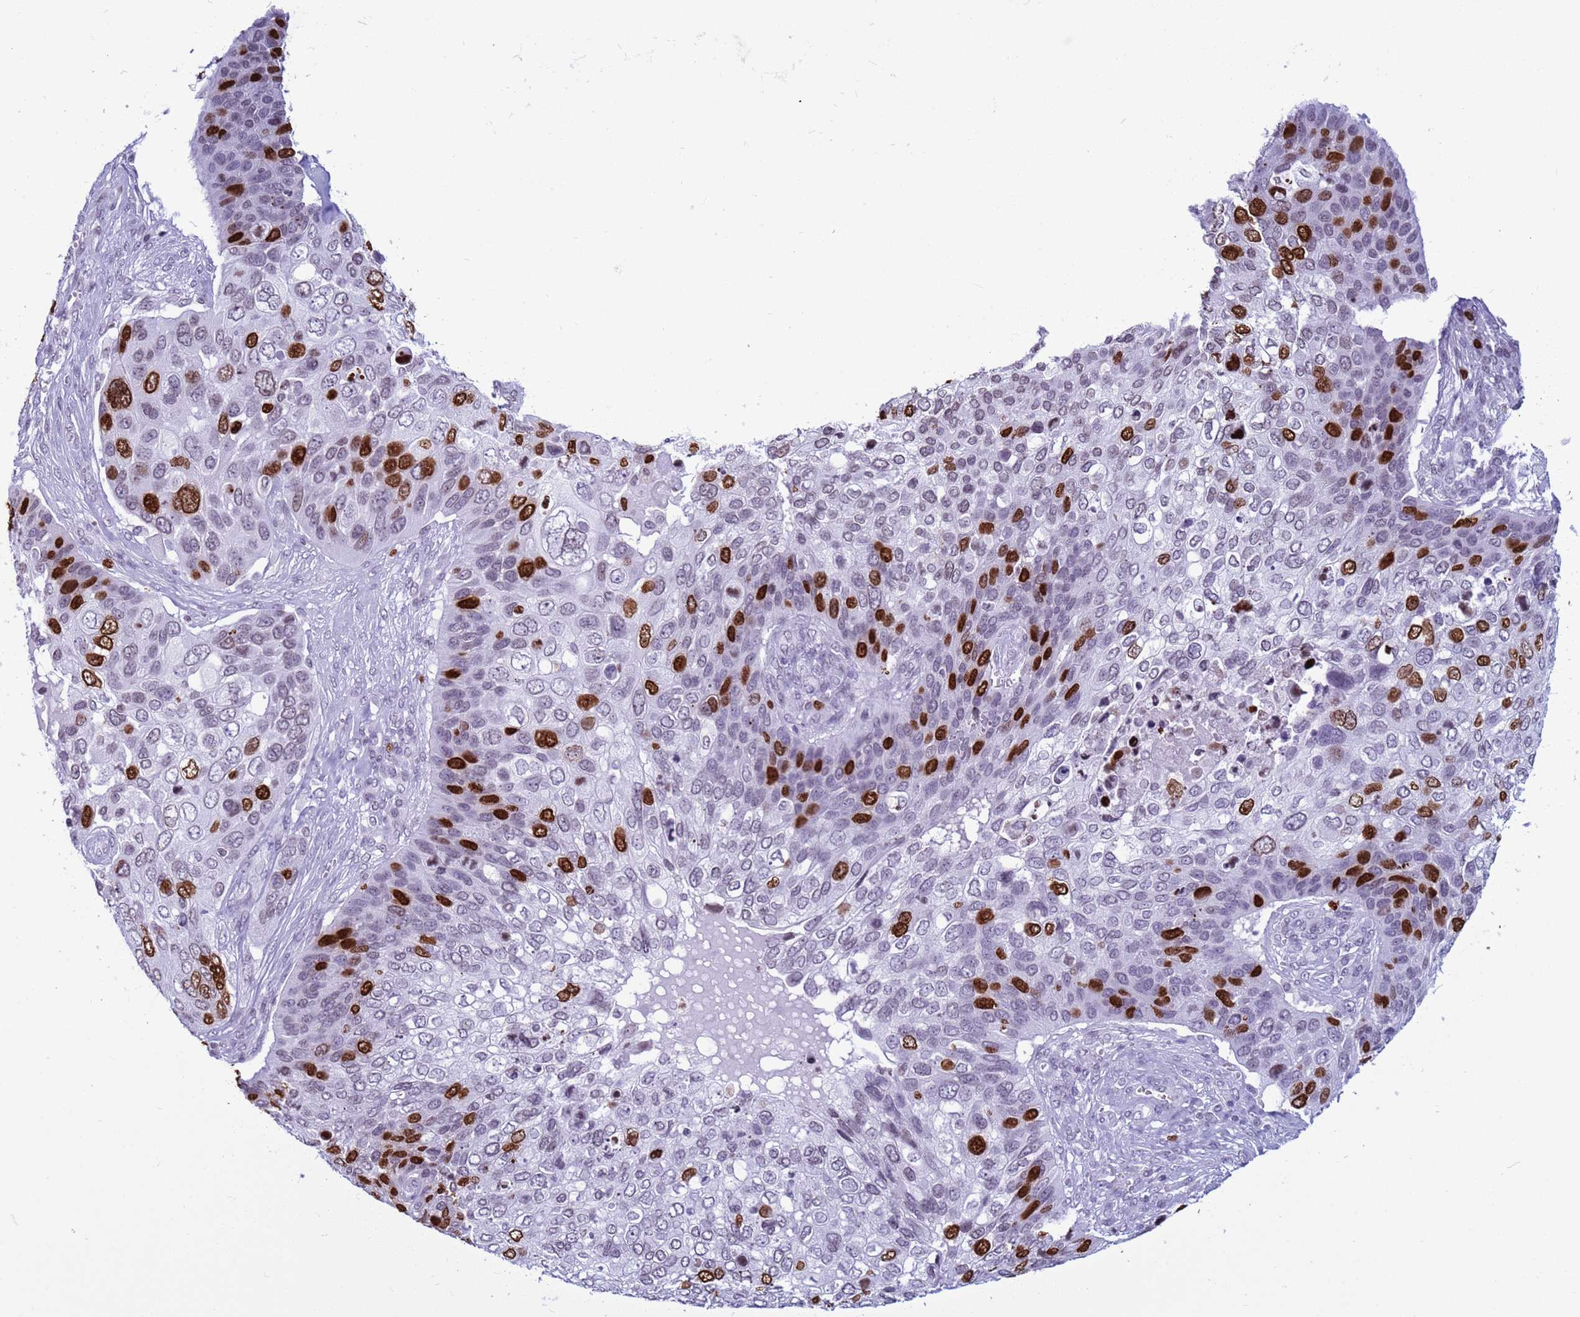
{"staining": {"intensity": "strong", "quantity": "25%-75%", "location": "nuclear"}, "tissue": "skin cancer", "cell_type": "Tumor cells", "image_type": "cancer", "snomed": [{"axis": "morphology", "description": "Basal cell carcinoma"}, {"axis": "topography", "description": "Skin"}], "caption": "Basal cell carcinoma (skin) stained with DAB (3,3'-diaminobenzidine) immunohistochemistry (IHC) exhibits high levels of strong nuclear expression in about 25%-75% of tumor cells.", "gene": "H4C8", "patient": {"sex": "female", "age": 74}}